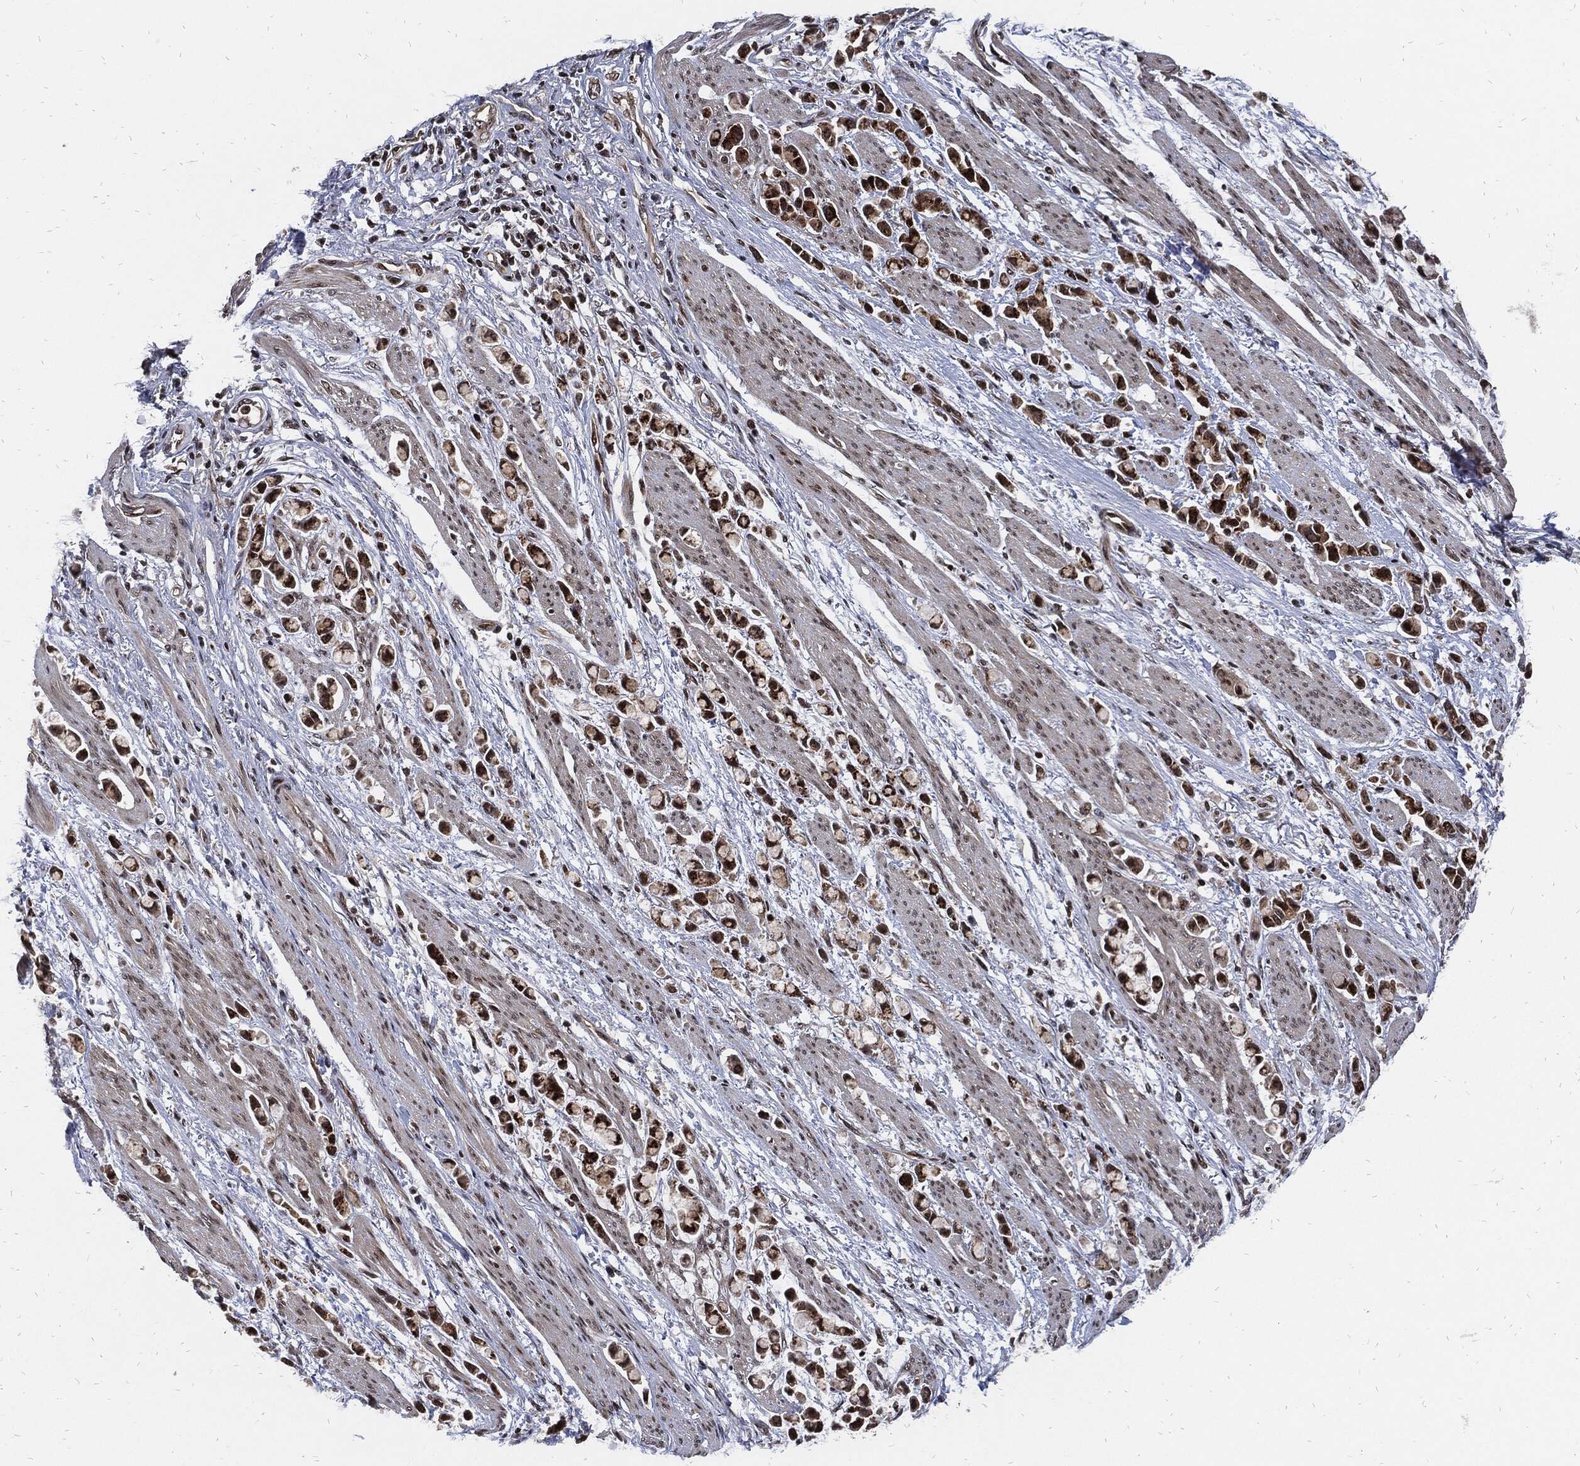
{"staining": {"intensity": "moderate", "quantity": ">75%", "location": "cytoplasmic/membranous,nuclear"}, "tissue": "stomach cancer", "cell_type": "Tumor cells", "image_type": "cancer", "snomed": [{"axis": "morphology", "description": "Adenocarcinoma, NOS"}, {"axis": "topography", "description": "Stomach"}], "caption": "A brown stain highlights moderate cytoplasmic/membranous and nuclear expression of a protein in adenocarcinoma (stomach) tumor cells. (Stains: DAB in brown, nuclei in blue, Microscopy: brightfield microscopy at high magnification).", "gene": "ZNF775", "patient": {"sex": "female", "age": 81}}